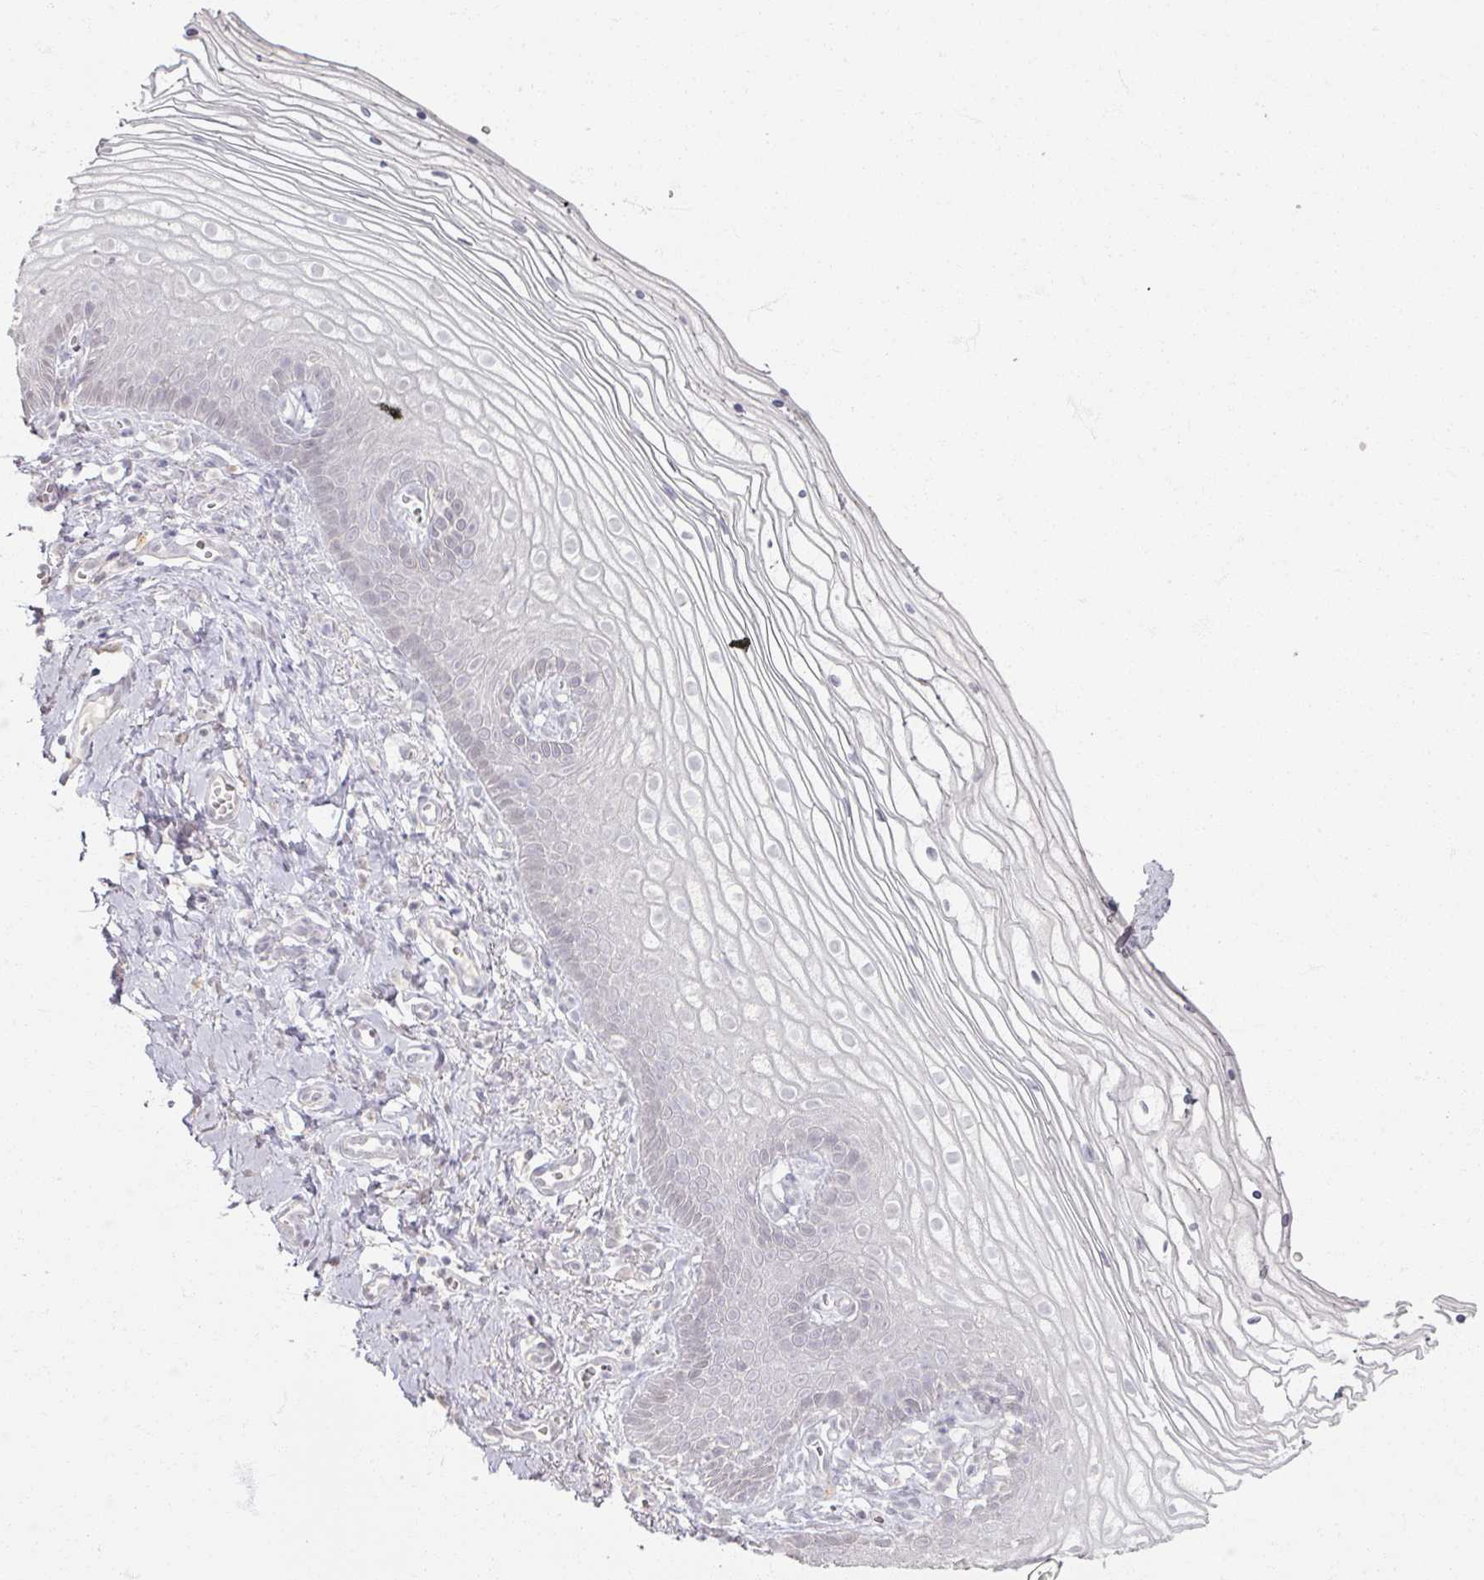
{"staining": {"intensity": "negative", "quantity": "none", "location": "none"}, "tissue": "vagina", "cell_type": "Squamous epithelial cells", "image_type": "normal", "snomed": [{"axis": "morphology", "description": "Normal tissue, NOS"}, {"axis": "topography", "description": "Vagina"}], "caption": "Immunohistochemical staining of normal vagina shows no significant staining in squamous epithelial cells.", "gene": "SOX11", "patient": {"sex": "female", "age": 56}}